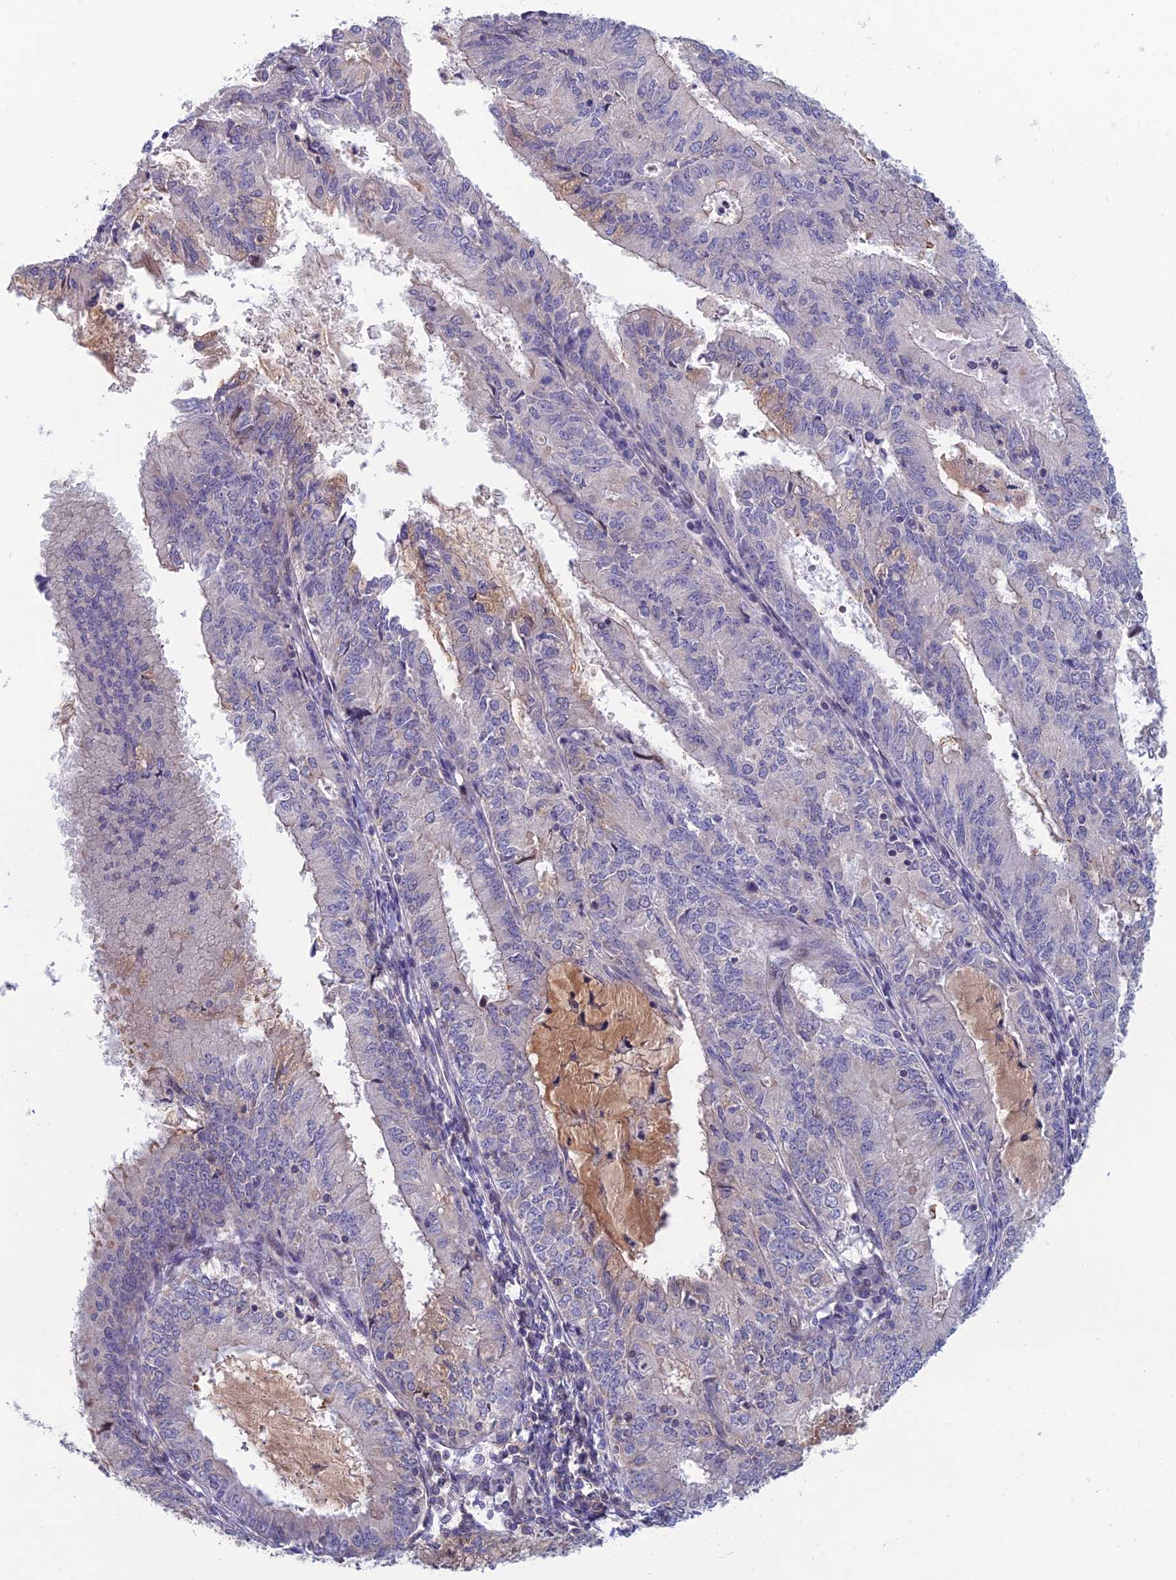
{"staining": {"intensity": "negative", "quantity": "none", "location": "none"}, "tissue": "endometrial cancer", "cell_type": "Tumor cells", "image_type": "cancer", "snomed": [{"axis": "morphology", "description": "Adenocarcinoma, NOS"}, {"axis": "topography", "description": "Endometrium"}], "caption": "IHC histopathology image of neoplastic tissue: human endometrial adenocarcinoma stained with DAB (3,3'-diaminobenzidine) shows no significant protein expression in tumor cells.", "gene": "USP37", "patient": {"sex": "female", "age": 57}}